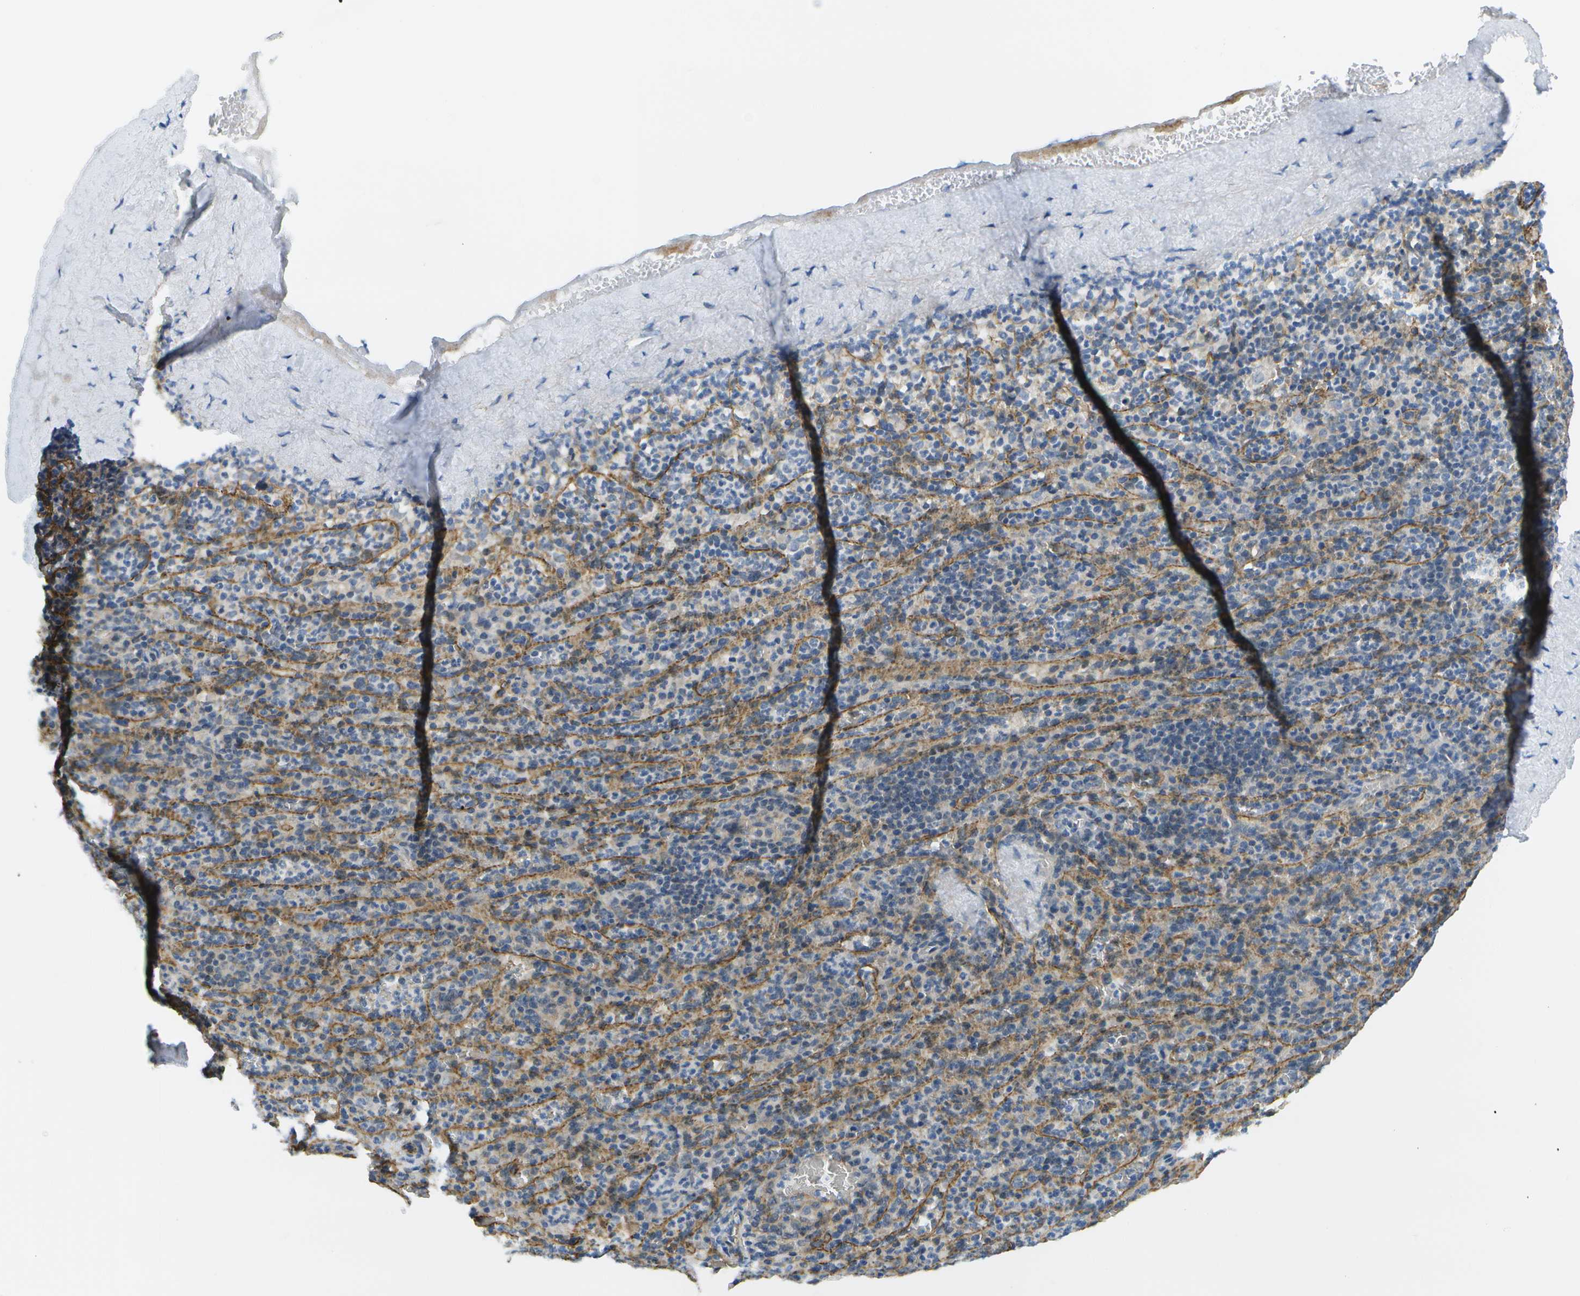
{"staining": {"intensity": "negative", "quantity": "none", "location": "none"}, "tissue": "spleen", "cell_type": "Cells in red pulp", "image_type": "normal", "snomed": [{"axis": "morphology", "description": "Normal tissue, NOS"}, {"axis": "topography", "description": "Spleen"}], "caption": "Immunohistochemical staining of unremarkable spleen demonstrates no significant staining in cells in red pulp.", "gene": "KIAA0040", "patient": {"sex": "male", "age": 36}}